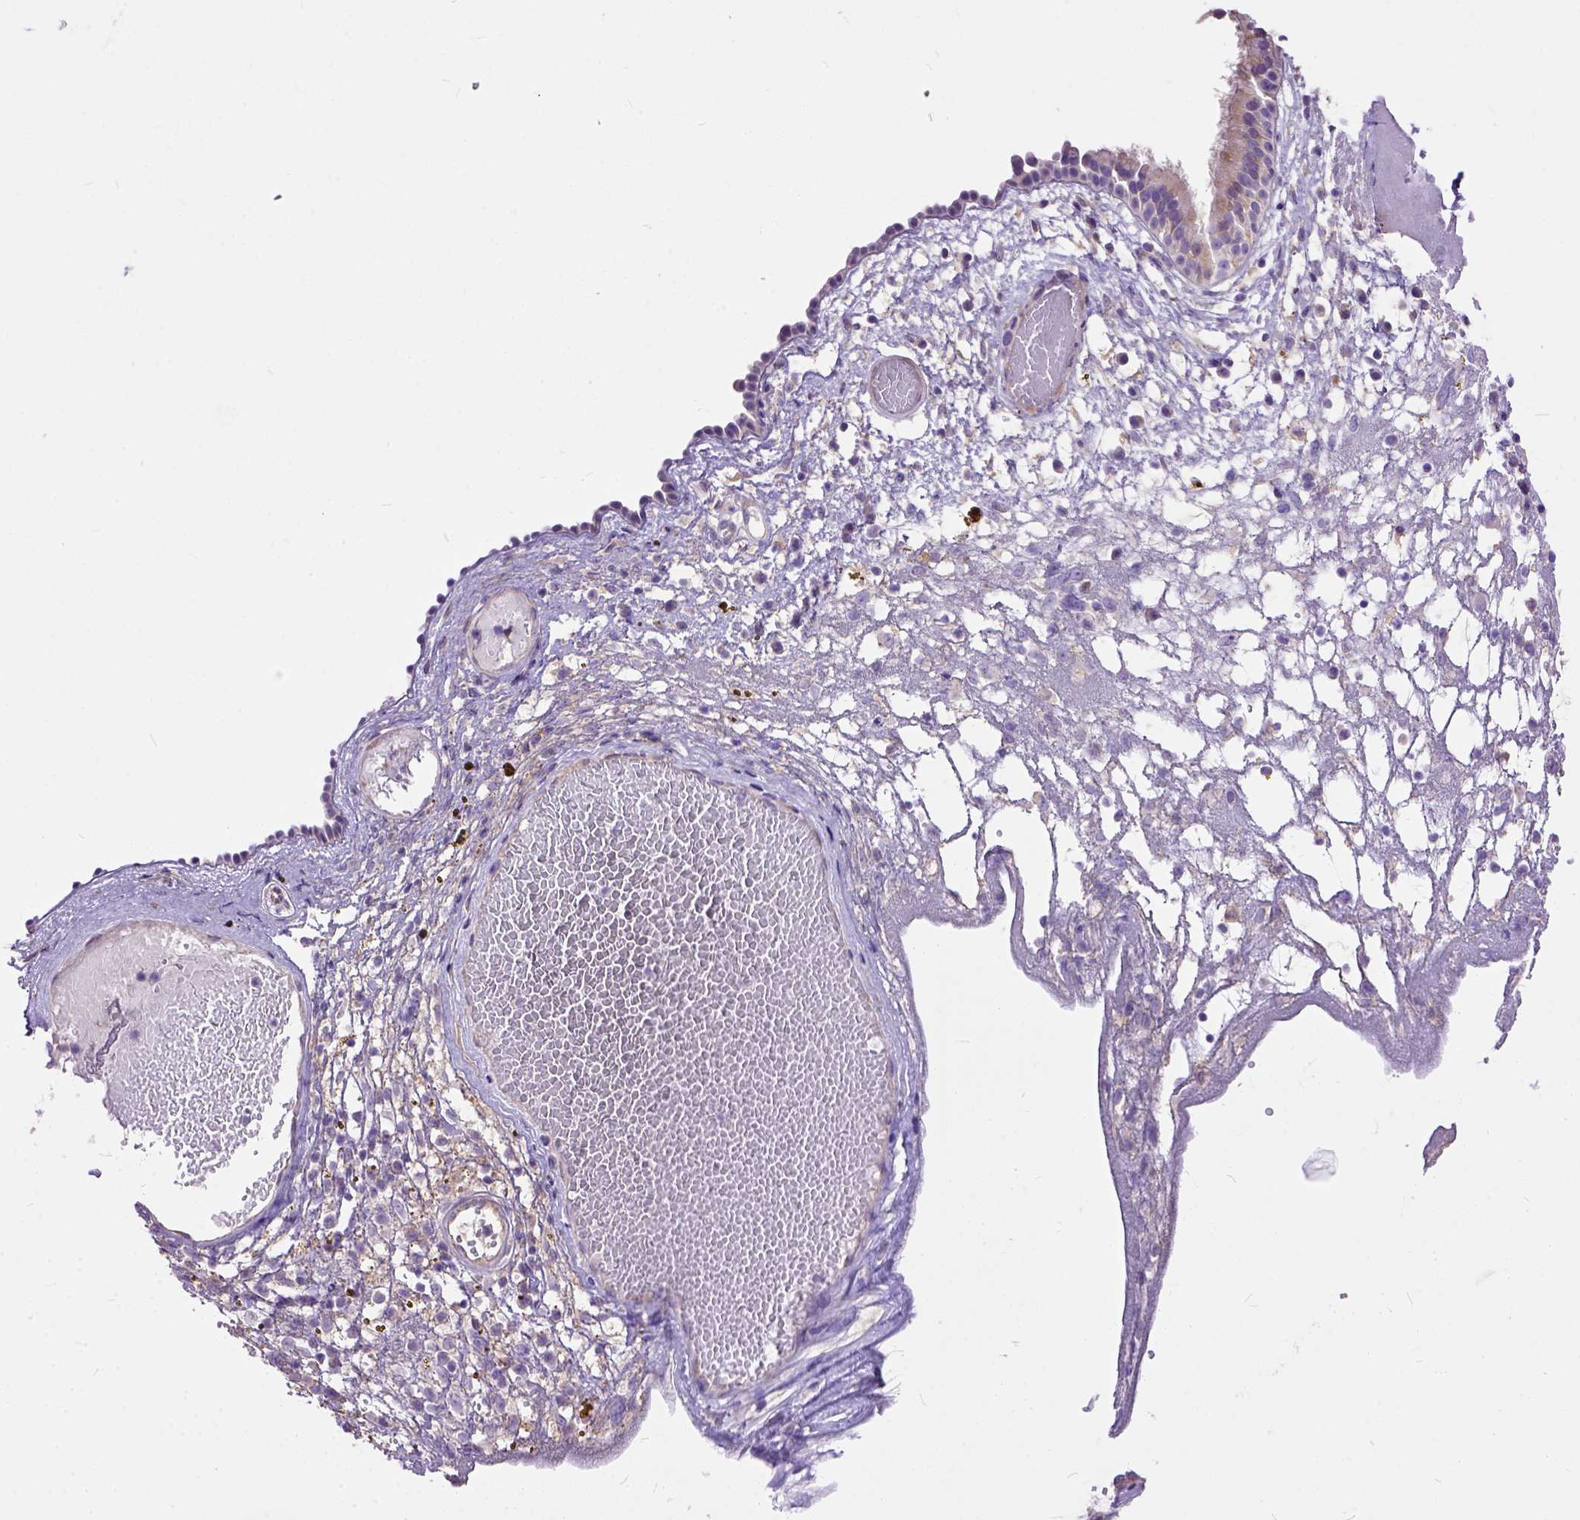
{"staining": {"intensity": "weak", "quantity": "25%-75%", "location": "cytoplasmic/membranous"}, "tissue": "nasopharynx", "cell_type": "Respiratory epithelial cells", "image_type": "normal", "snomed": [{"axis": "morphology", "description": "Normal tissue, NOS"}, {"axis": "topography", "description": "Nasopharynx"}], "caption": "Unremarkable nasopharynx was stained to show a protein in brown. There is low levels of weak cytoplasmic/membranous positivity in about 25%-75% of respiratory epithelial cells.", "gene": "SEMA4F", "patient": {"sex": "male", "age": 24}}